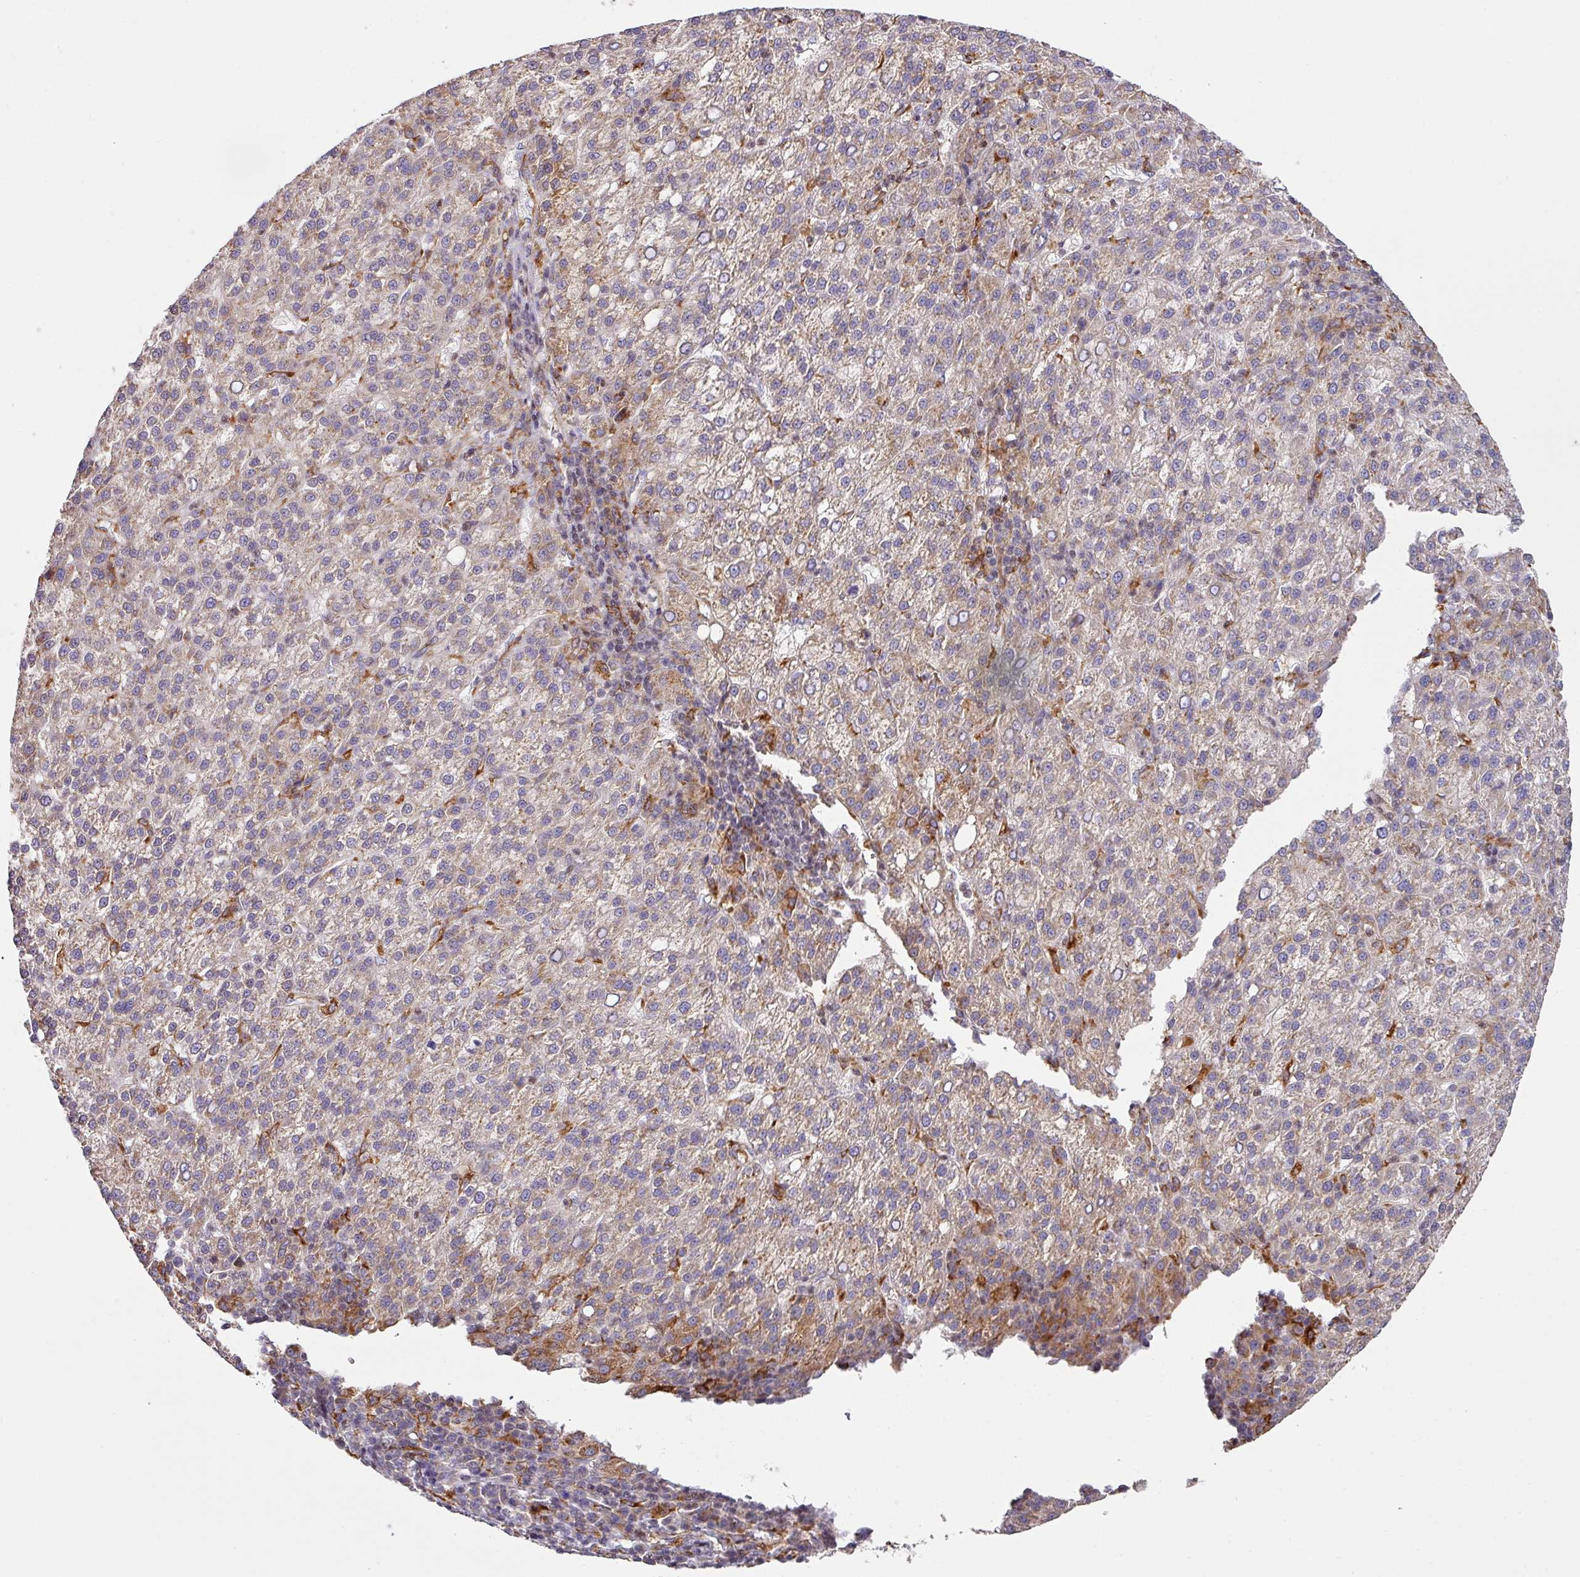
{"staining": {"intensity": "weak", "quantity": "25%-75%", "location": "cytoplasmic/membranous"}, "tissue": "liver cancer", "cell_type": "Tumor cells", "image_type": "cancer", "snomed": [{"axis": "morphology", "description": "Carcinoma, Hepatocellular, NOS"}, {"axis": "topography", "description": "Liver"}], "caption": "Protein staining exhibits weak cytoplasmic/membranous staining in approximately 25%-75% of tumor cells in liver cancer (hepatocellular carcinoma).", "gene": "ZNF268", "patient": {"sex": "female", "age": 58}}